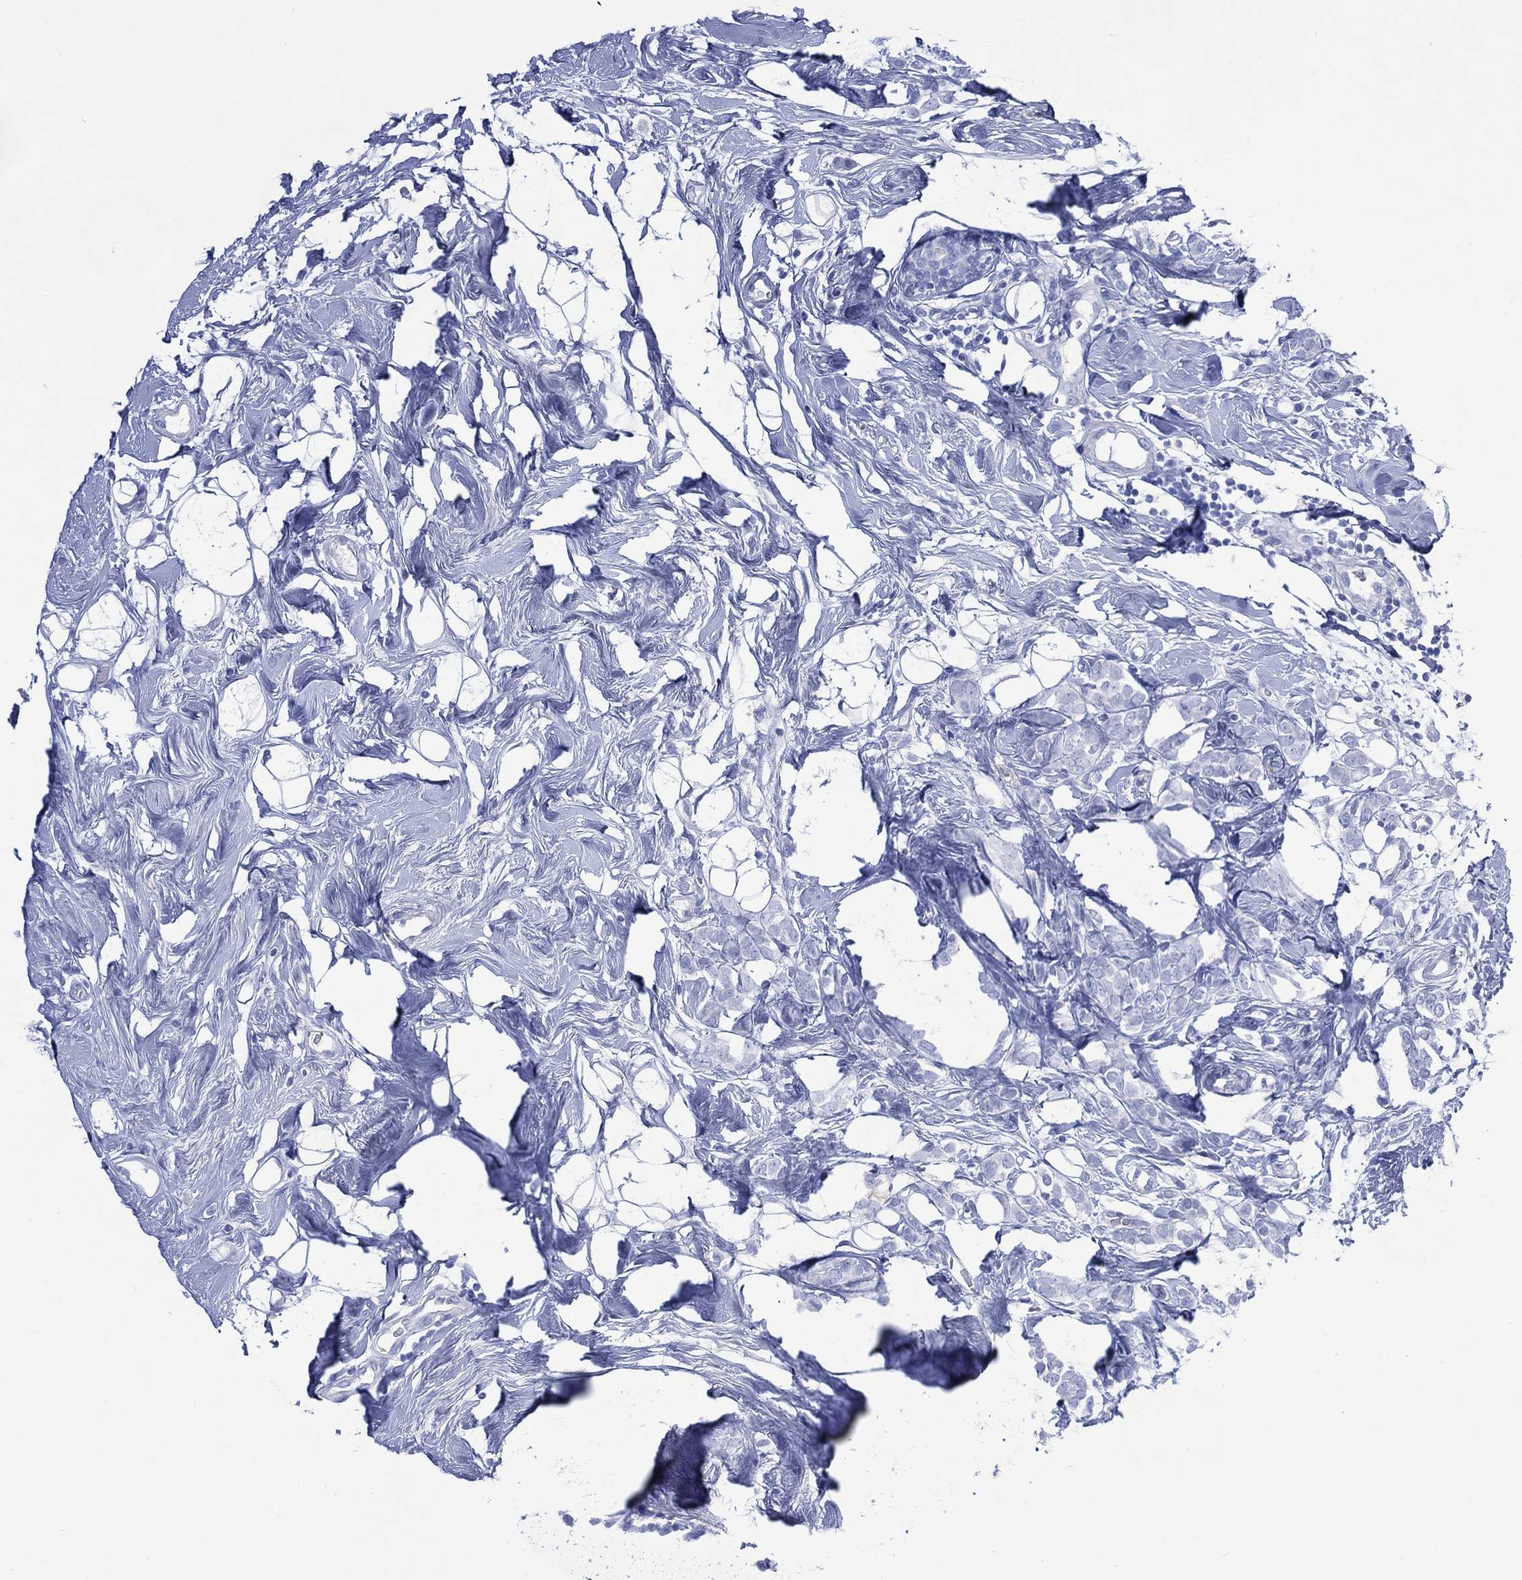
{"staining": {"intensity": "negative", "quantity": "none", "location": "none"}, "tissue": "breast cancer", "cell_type": "Tumor cells", "image_type": "cancer", "snomed": [{"axis": "morphology", "description": "Lobular carcinoma"}, {"axis": "topography", "description": "Breast"}], "caption": "Photomicrograph shows no protein staining in tumor cells of lobular carcinoma (breast) tissue.", "gene": "SHCBP1L", "patient": {"sex": "female", "age": 49}}